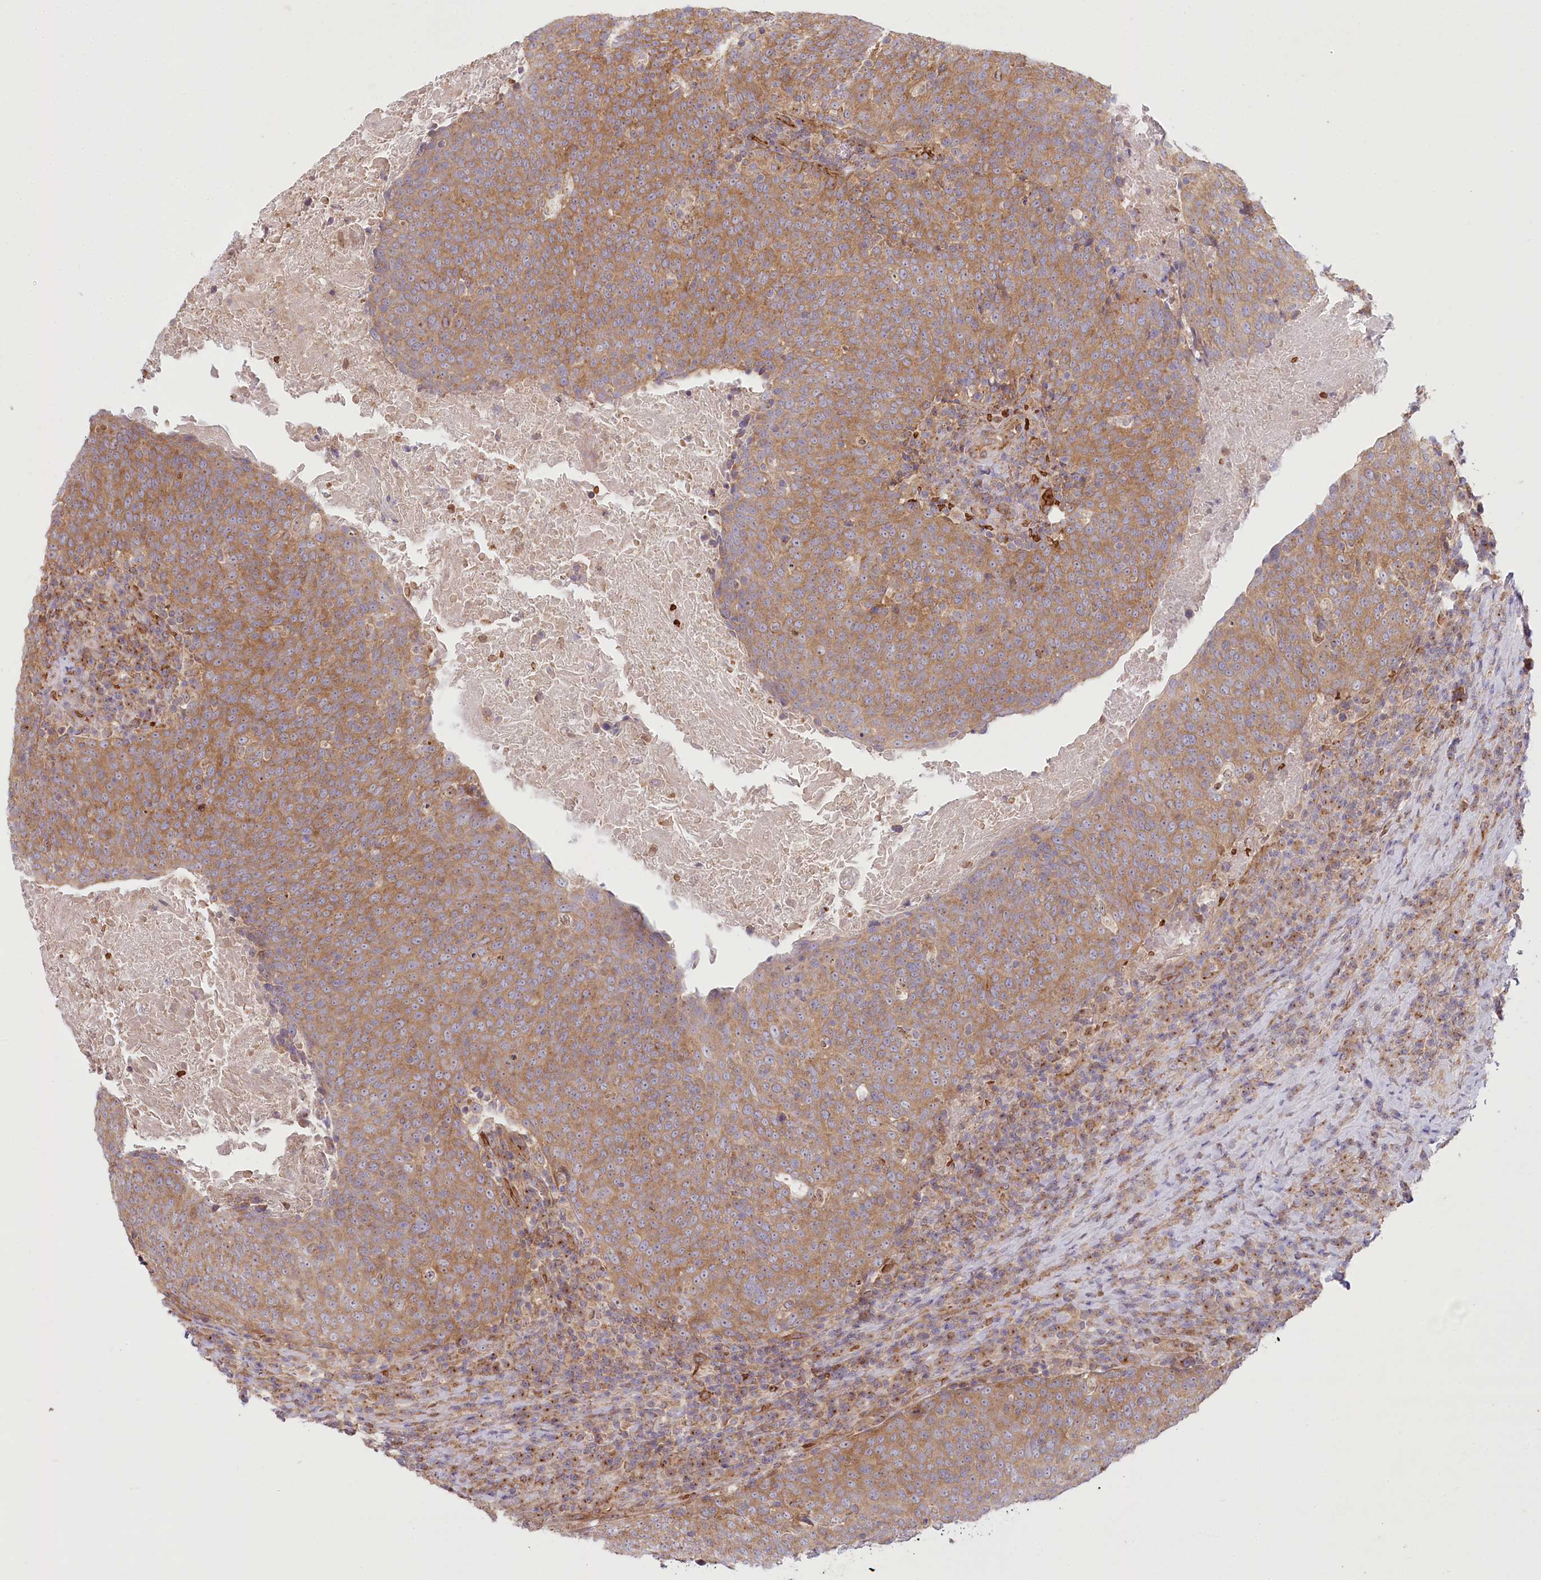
{"staining": {"intensity": "moderate", "quantity": ">75%", "location": "cytoplasmic/membranous"}, "tissue": "head and neck cancer", "cell_type": "Tumor cells", "image_type": "cancer", "snomed": [{"axis": "morphology", "description": "Squamous cell carcinoma, NOS"}, {"axis": "morphology", "description": "Squamous cell carcinoma, metastatic, NOS"}, {"axis": "topography", "description": "Lymph node"}, {"axis": "topography", "description": "Head-Neck"}], "caption": "Protein expression analysis of head and neck metastatic squamous cell carcinoma demonstrates moderate cytoplasmic/membranous staining in approximately >75% of tumor cells.", "gene": "COMMD3", "patient": {"sex": "male", "age": 62}}